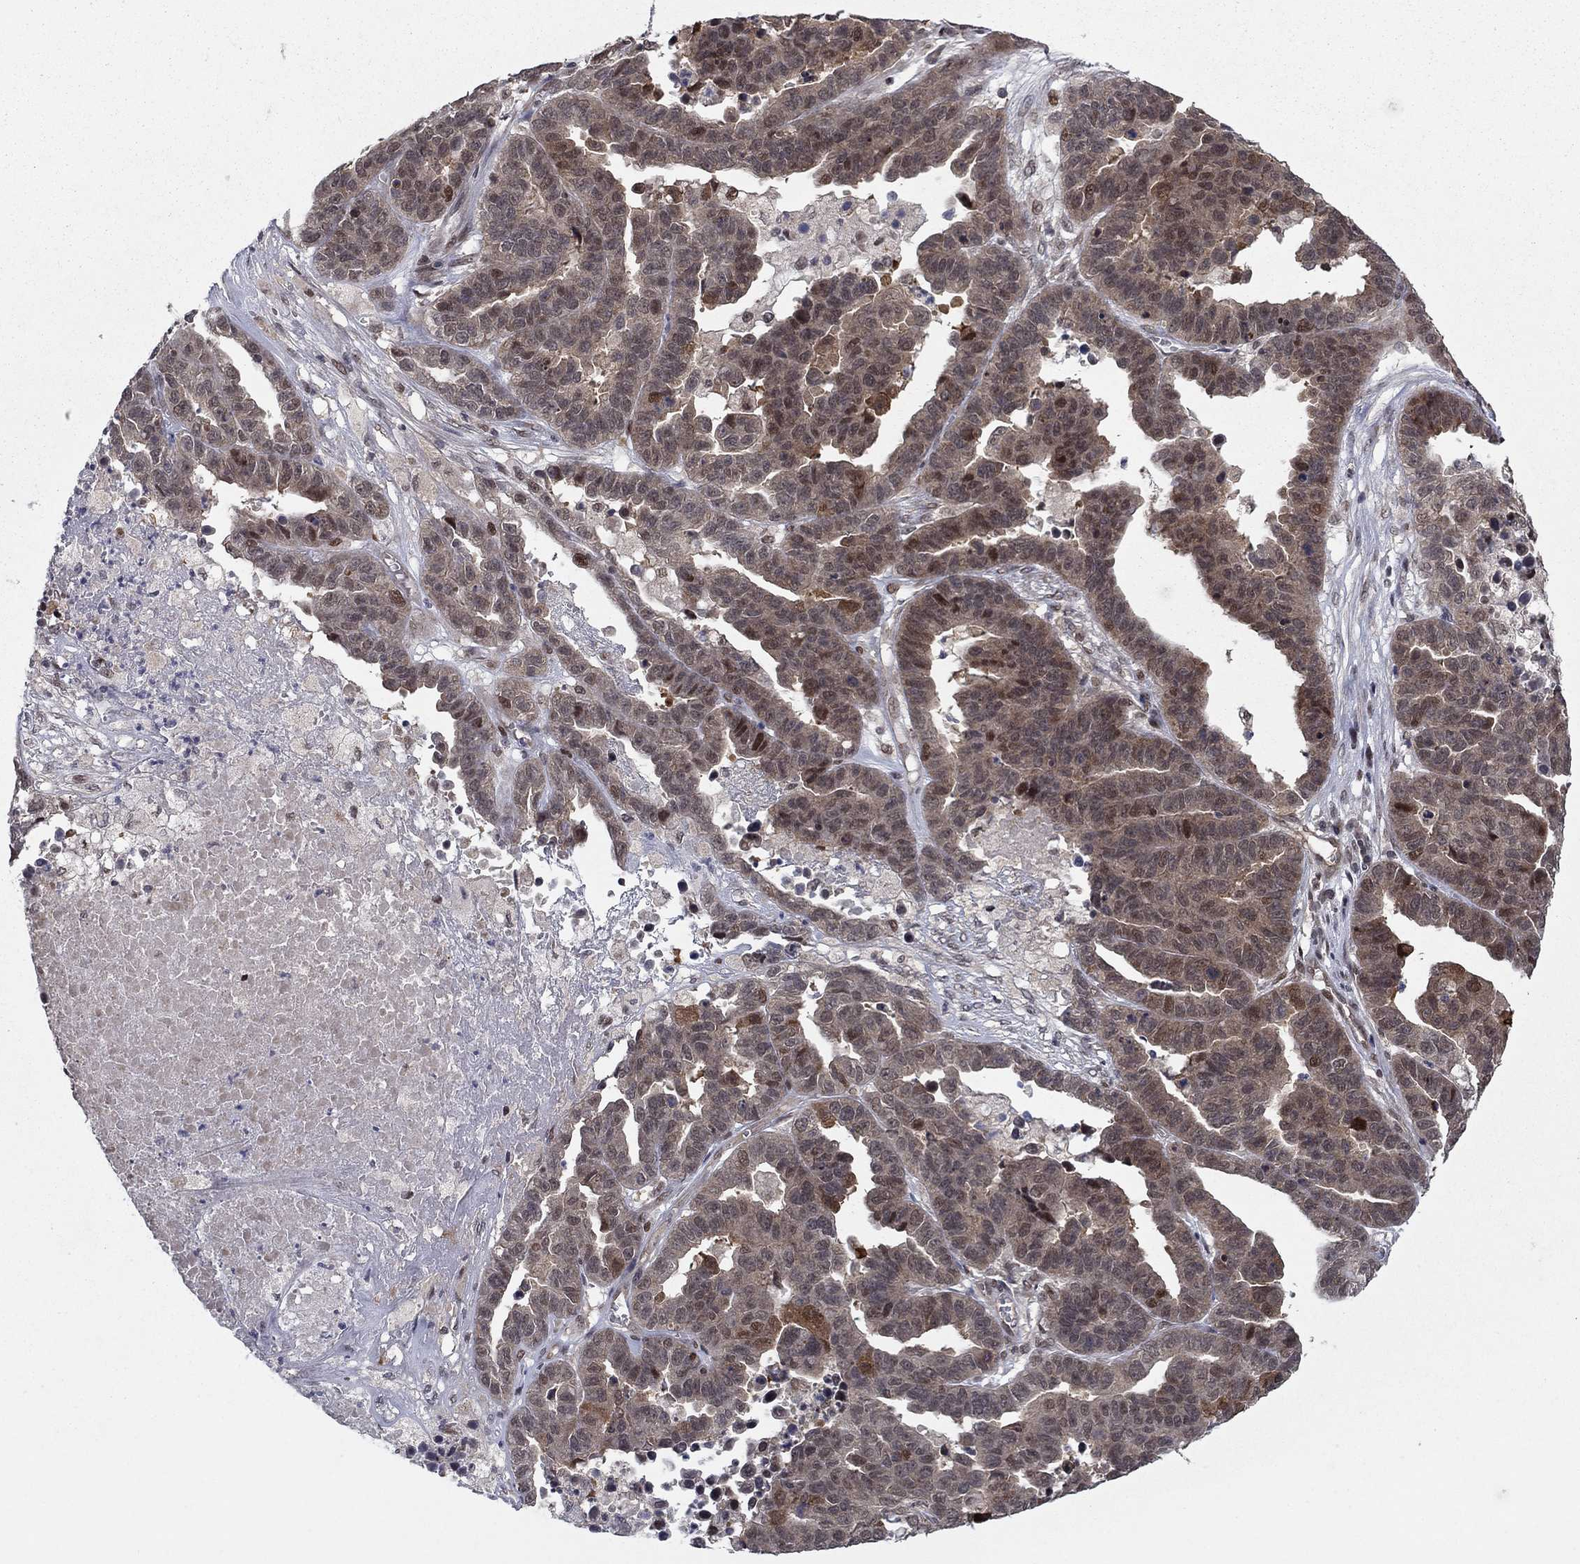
{"staining": {"intensity": "moderate", "quantity": "<25%", "location": "cytoplasmic/membranous,nuclear"}, "tissue": "ovarian cancer", "cell_type": "Tumor cells", "image_type": "cancer", "snomed": [{"axis": "morphology", "description": "Cystadenocarcinoma, serous, NOS"}, {"axis": "topography", "description": "Ovary"}], "caption": "Serous cystadenocarcinoma (ovarian) stained for a protein (brown) demonstrates moderate cytoplasmic/membranous and nuclear positive positivity in about <25% of tumor cells.", "gene": "PSMC1", "patient": {"sex": "female", "age": 87}}